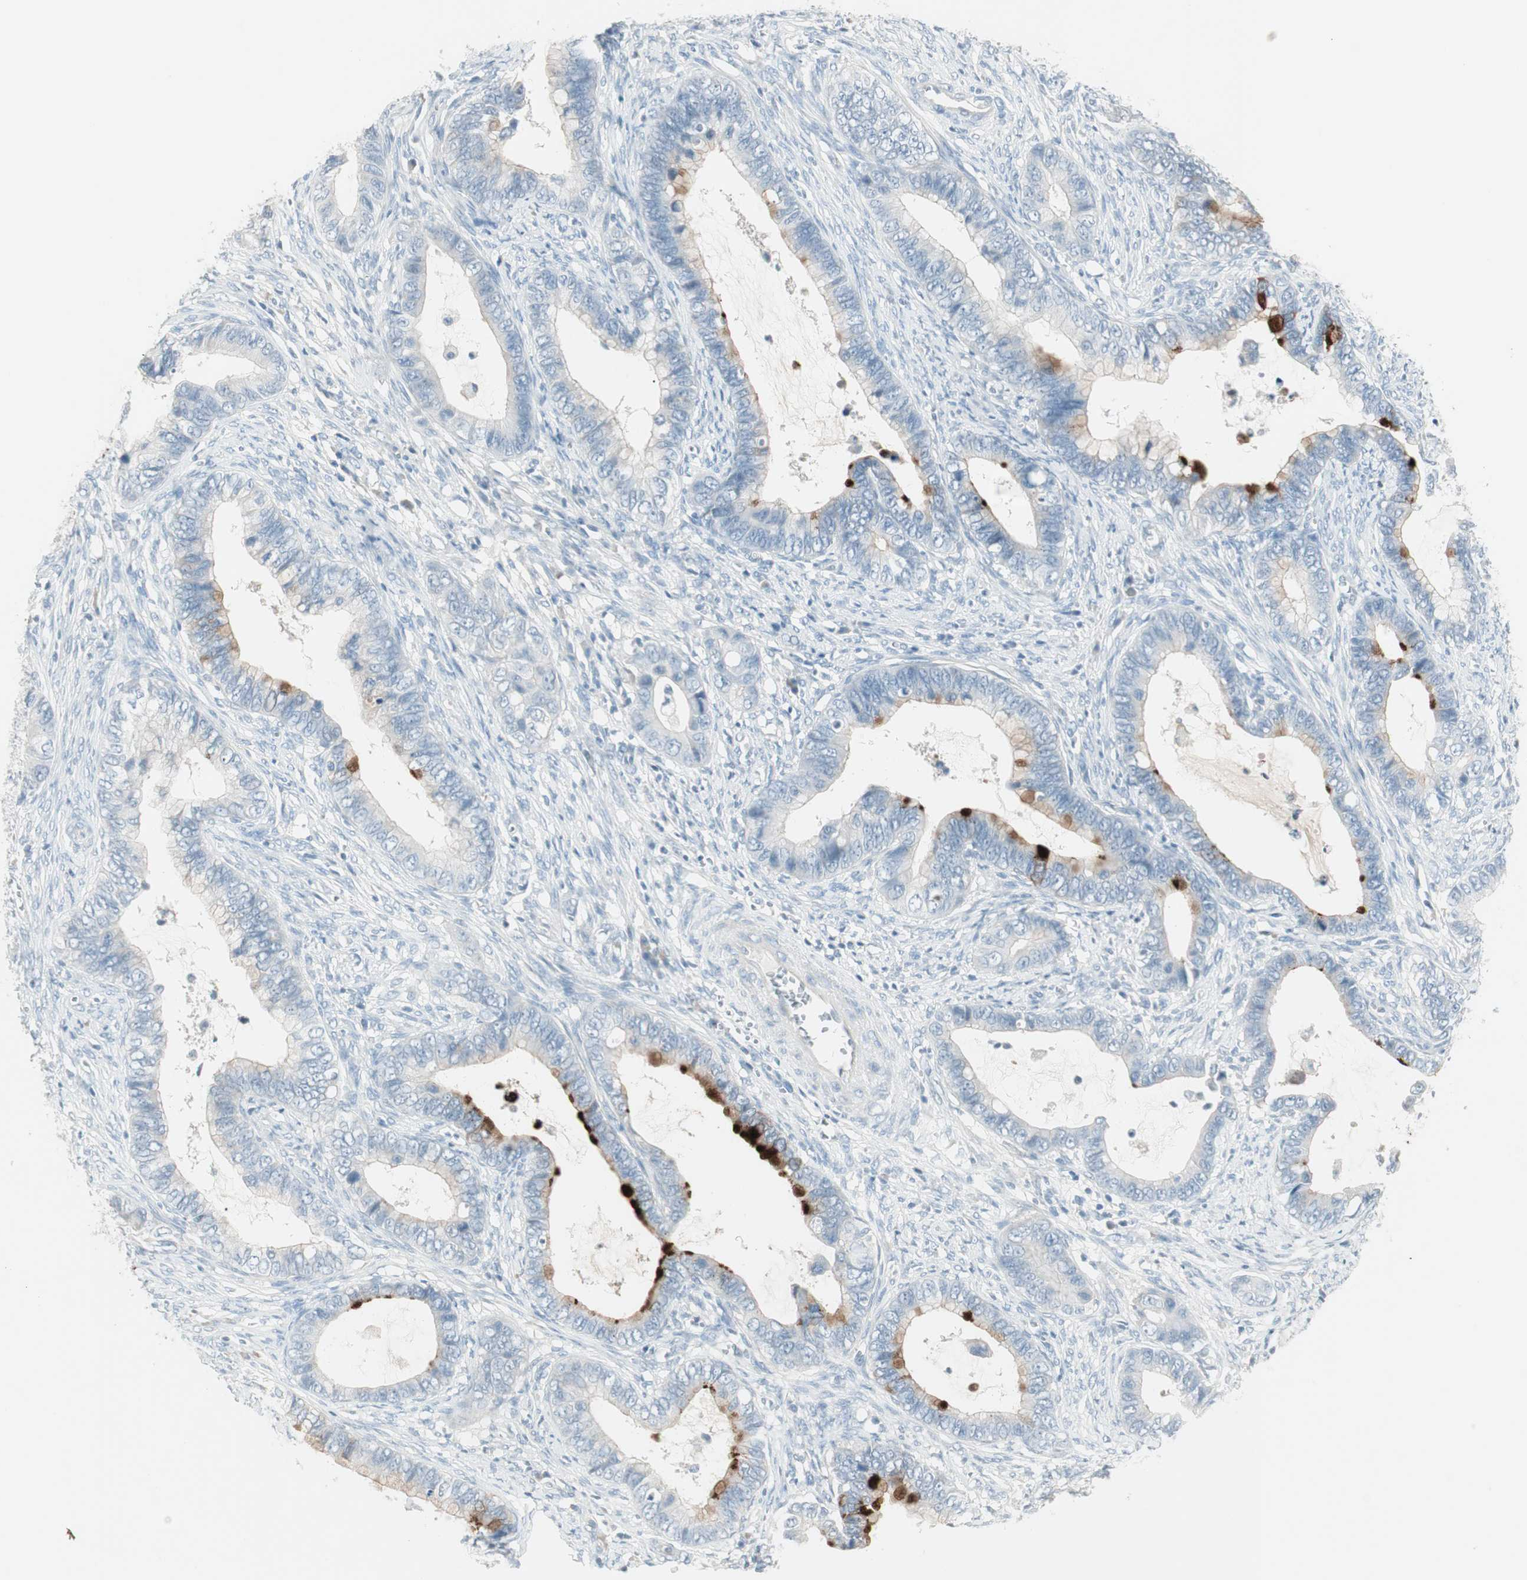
{"staining": {"intensity": "negative", "quantity": "none", "location": "none"}, "tissue": "cervical cancer", "cell_type": "Tumor cells", "image_type": "cancer", "snomed": [{"axis": "morphology", "description": "Adenocarcinoma, NOS"}, {"axis": "topography", "description": "Cervix"}], "caption": "Immunohistochemical staining of human cervical adenocarcinoma demonstrates no significant staining in tumor cells.", "gene": "ITLN2", "patient": {"sex": "female", "age": 44}}